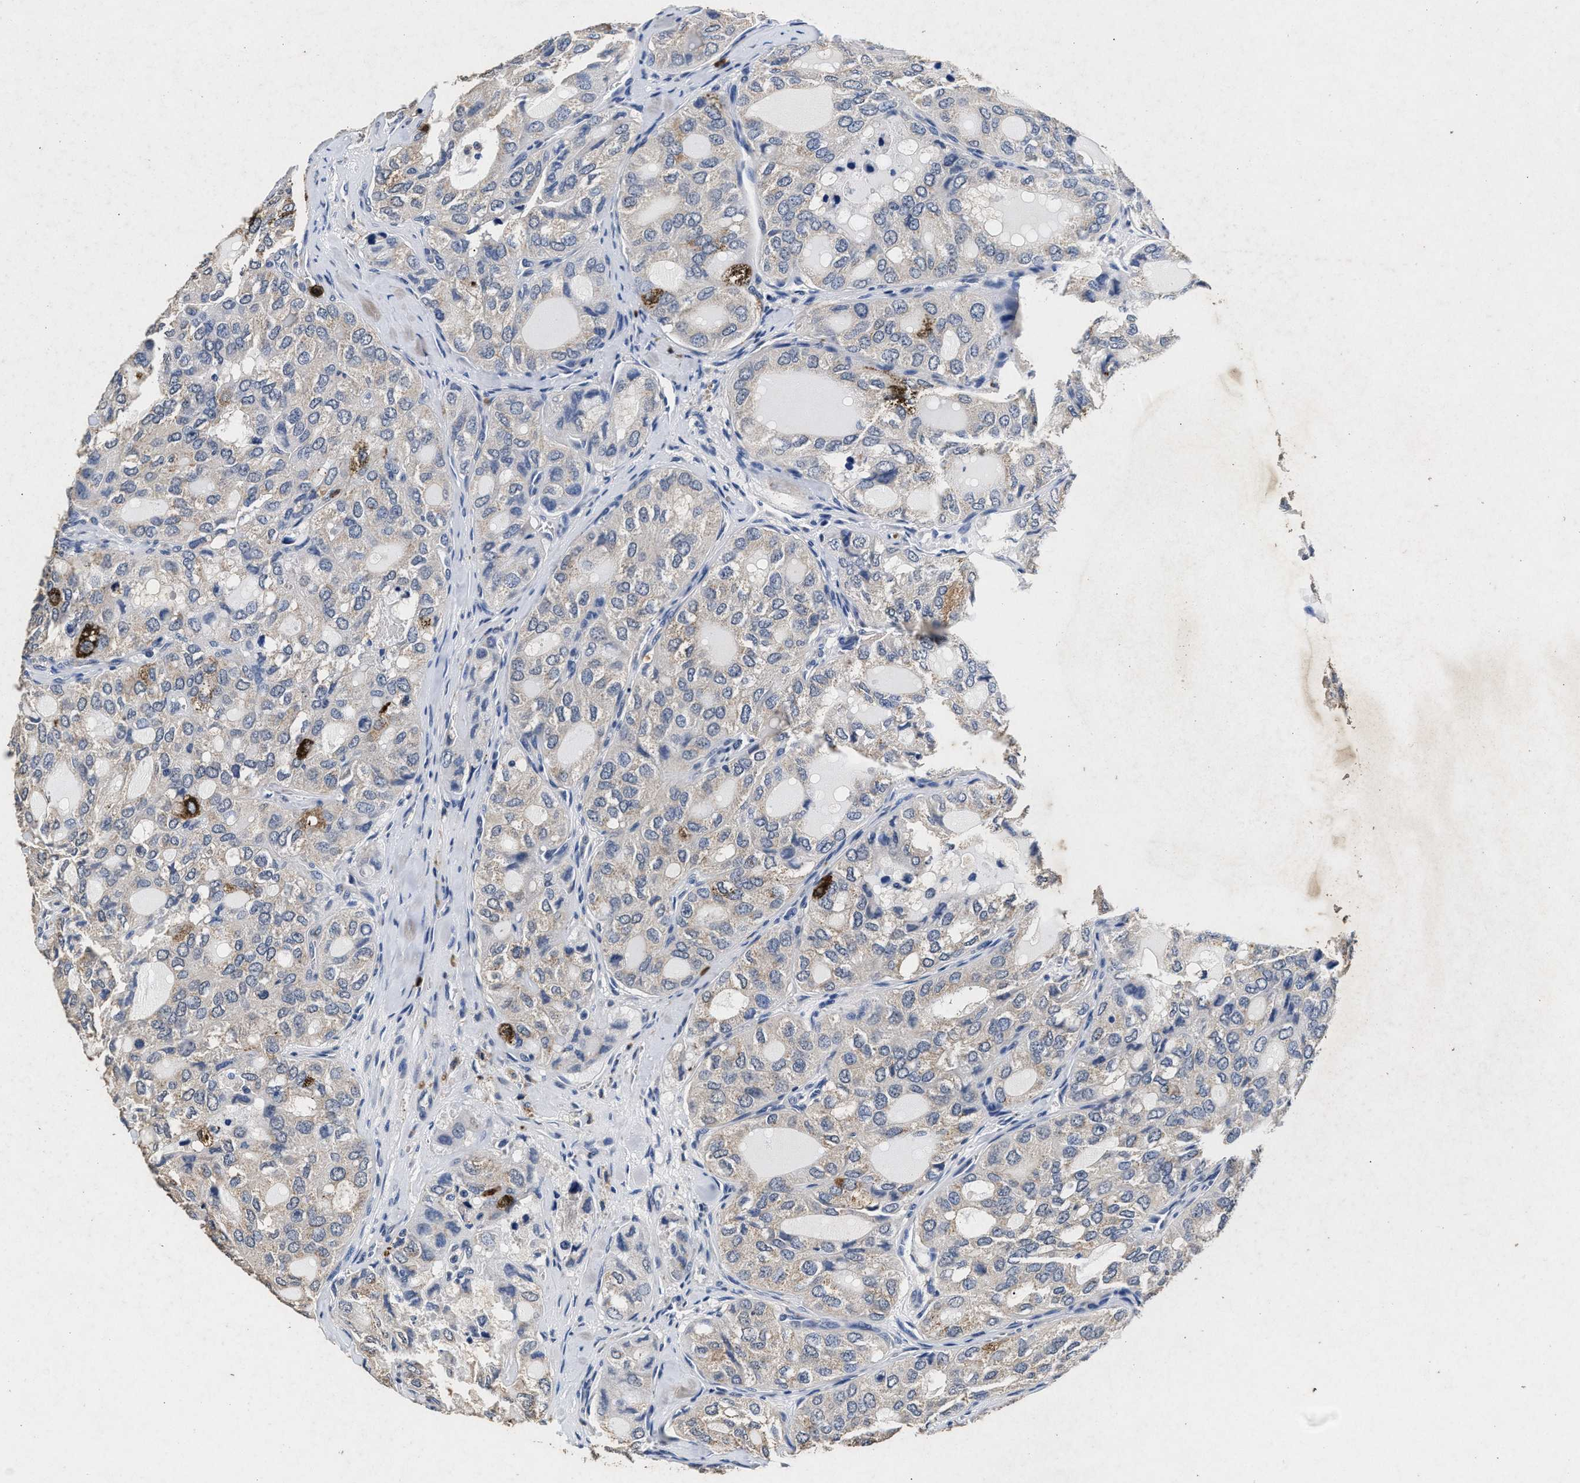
{"staining": {"intensity": "strong", "quantity": "<25%", "location": "cytoplasmic/membranous"}, "tissue": "thyroid cancer", "cell_type": "Tumor cells", "image_type": "cancer", "snomed": [{"axis": "morphology", "description": "Follicular adenoma carcinoma, NOS"}, {"axis": "topography", "description": "Thyroid gland"}], "caption": "Follicular adenoma carcinoma (thyroid) stained with IHC demonstrates strong cytoplasmic/membranous staining in approximately <25% of tumor cells. The staining is performed using DAB (3,3'-diaminobenzidine) brown chromogen to label protein expression. The nuclei are counter-stained blue using hematoxylin.", "gene": "LTB4R2", "patient": {"sex": "male", "age": 75}}